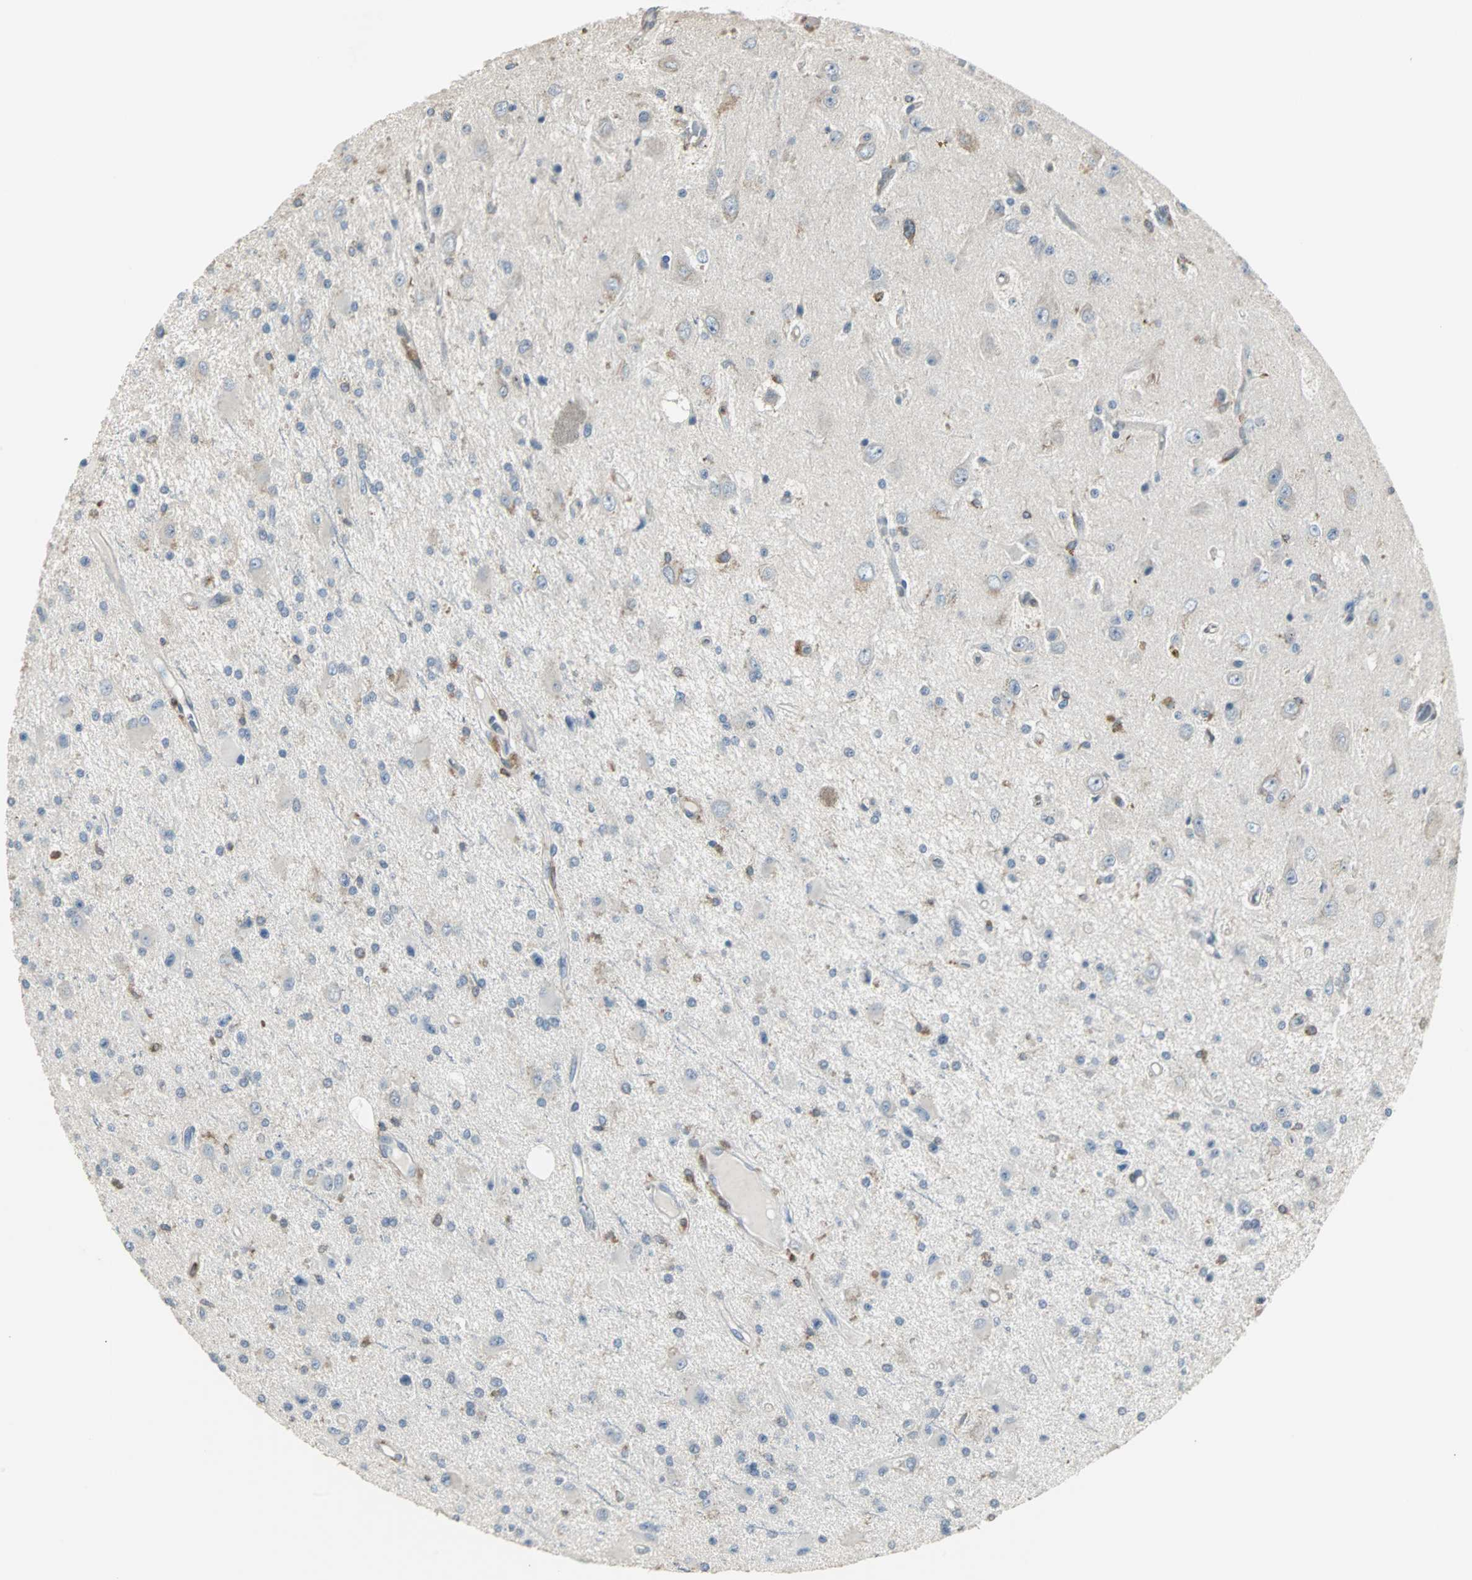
{"staining": {"intensity": "negative", "quantity": "none", "location": "none"}, "tissue": "glioma", "cell_type": "Tumor cells", "image_type": "cancer", "snomed": [{"axis": "morphology", "description": "Glioma, malignant, Low grade"}, {"axis": "topography", "description": "Brain"}], "caption": "Immunohistochemistry (IHC) image of human malignant glioma (low-grade) stained for a protein (brown), which reveals no positivity in tumor cells. (Brightfield microscopy of DAB immunohistochemistry (IHC) at high magnification).", "gene": "LRRFIP1", "patient": {"sex": "male", "age": 58}}